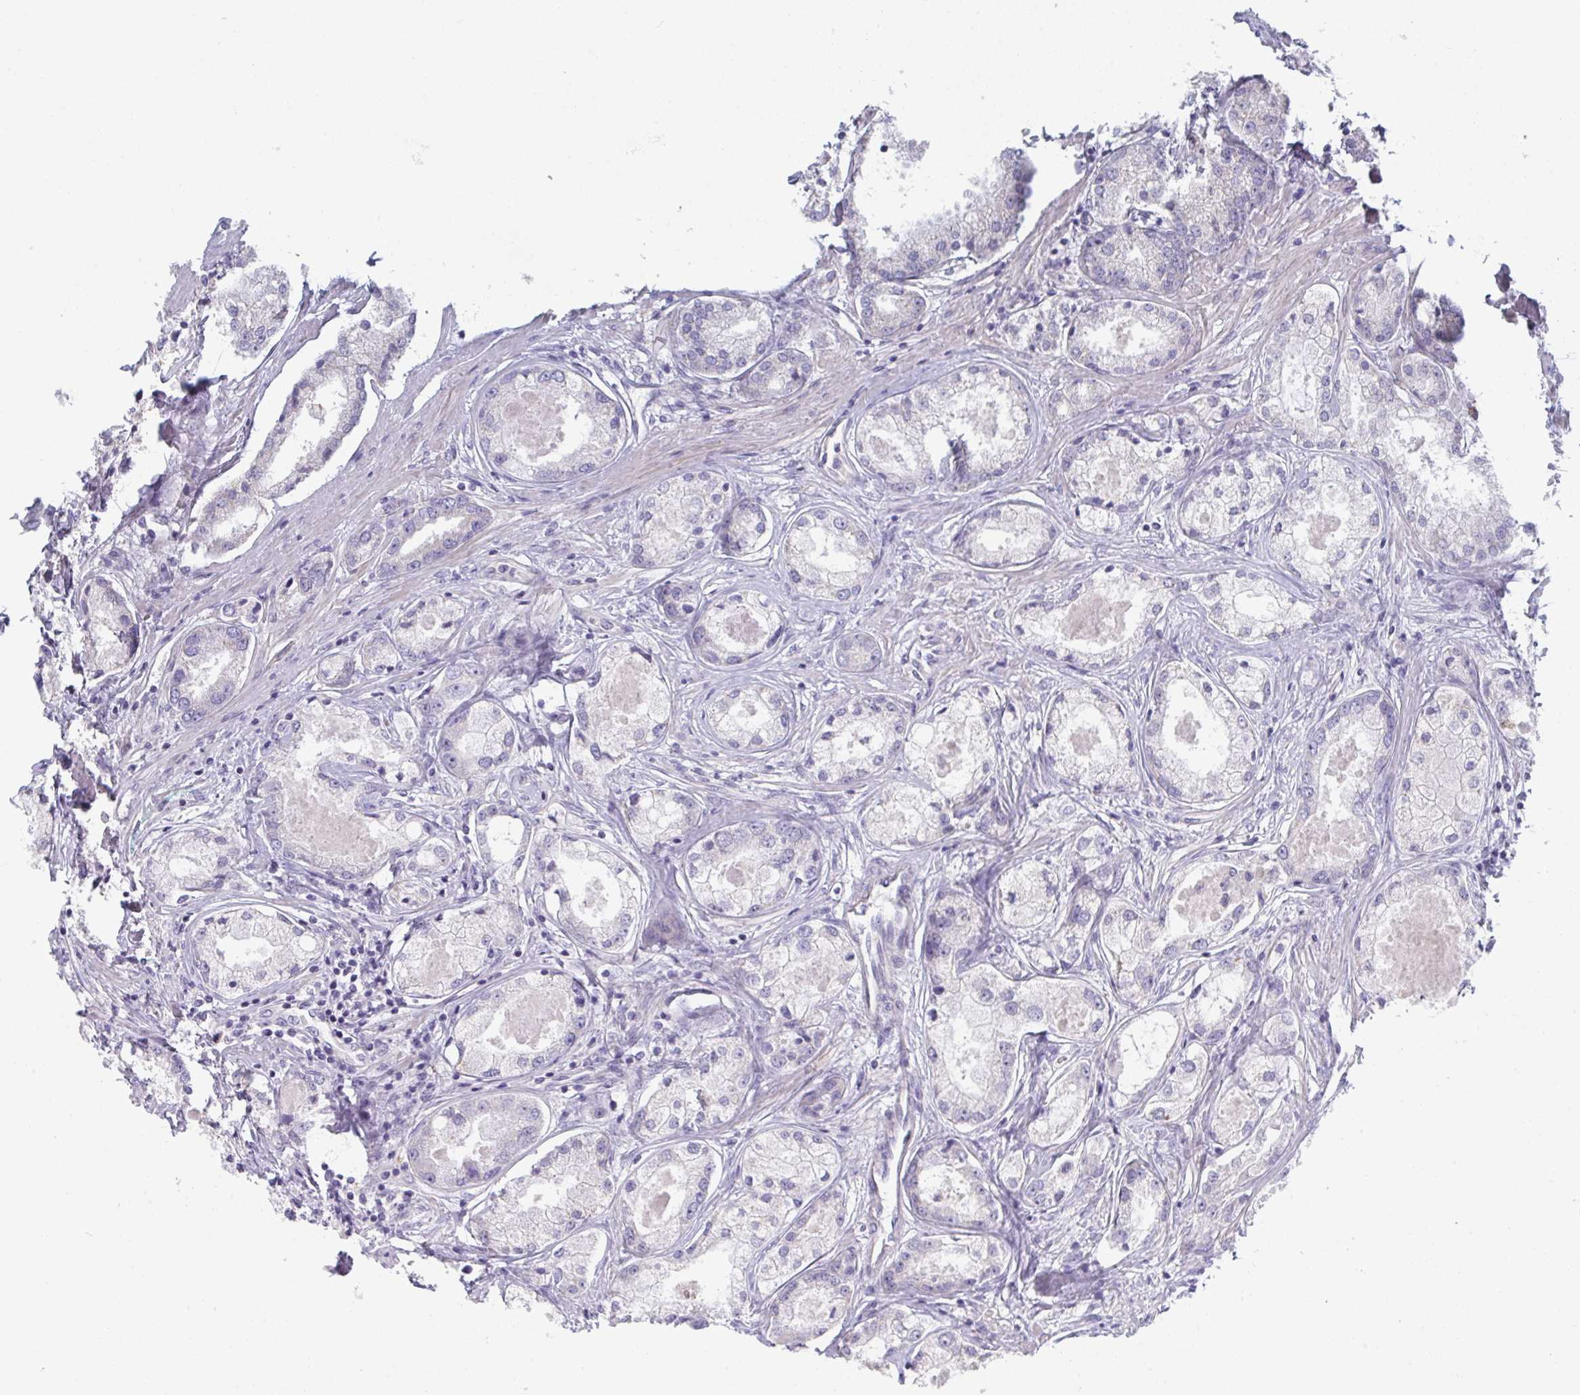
{"staining": {"intensity": "negative", "quantity": "none", "location": "none"}, "tissue": "prostate cancer", "cell_type": "Tumor cells", "image_type": "cancer", "snomed": [{"axis": "morphology", "description": "Adenocarcinoma, Low grade"}, {"axis": "topography", "description": "Prostate"}], "caption": "A high-resolution image shows immunohistochemistry (IHC) staining of prostate cancer, which exhibits no significant positivity in tumor cells.", "gene": "HGFAC", "patient": {"sex": "male", "age": 68}}